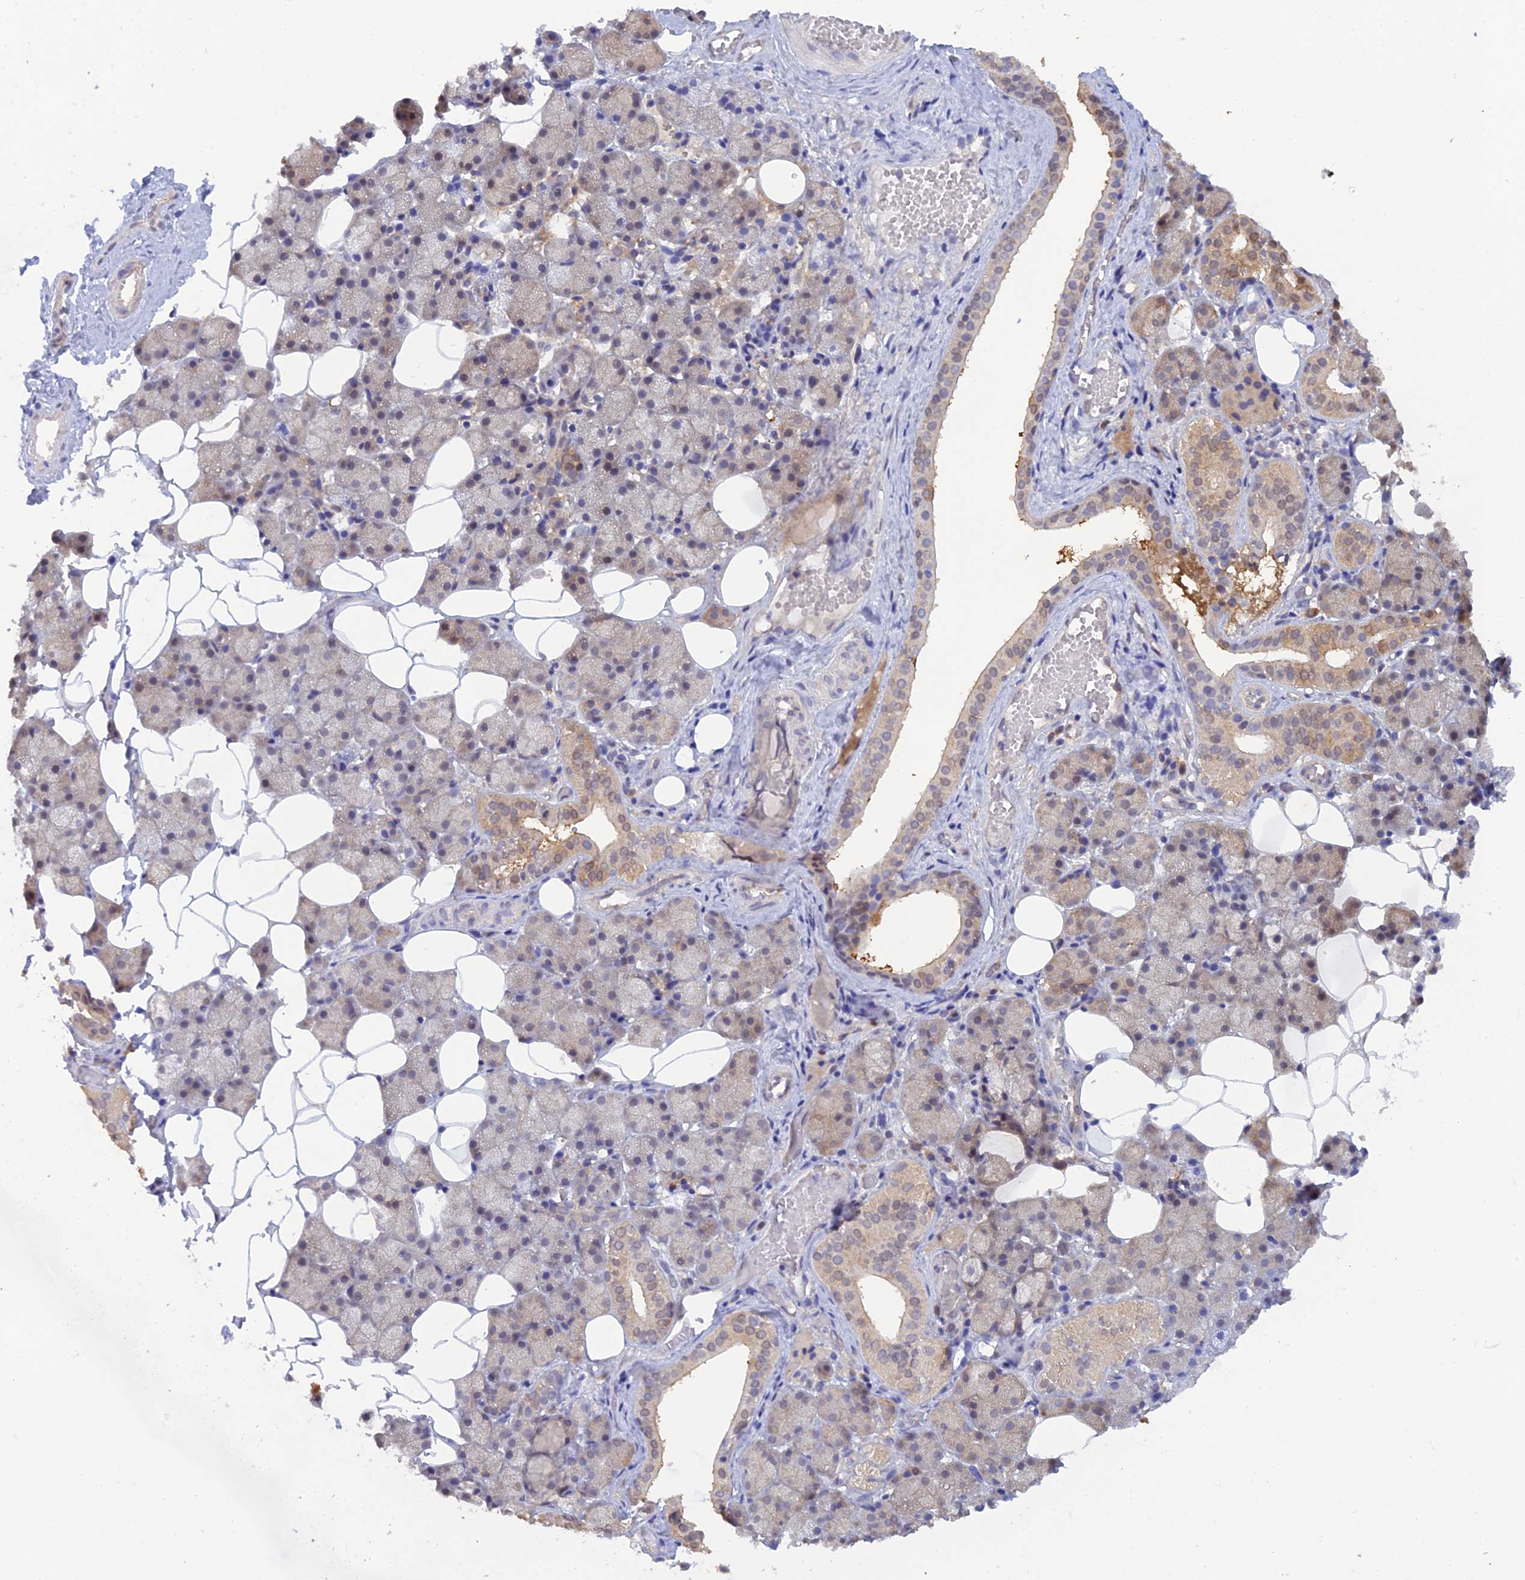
{"staining": {"intensity": "moderate", "quantity": "25%-75%", "location": "cytoplasmic/membranous"}, "tissue": "salivary gland", "cell_type": "Glandular cells", "image_type": "normal", "snomed": [{"axis": "morphology", "description": "Normal tissue, NOS"}, {"axis": "topography", "description": "Salivary gland"}], "caption": "The histopathology image displays a brown stain indicating the presence of a protein in the cytoplasmic/membranous of glandular cells in salivary gland.", "gene": "HINT1", "patient": {"sex": "female", "age": 33}}